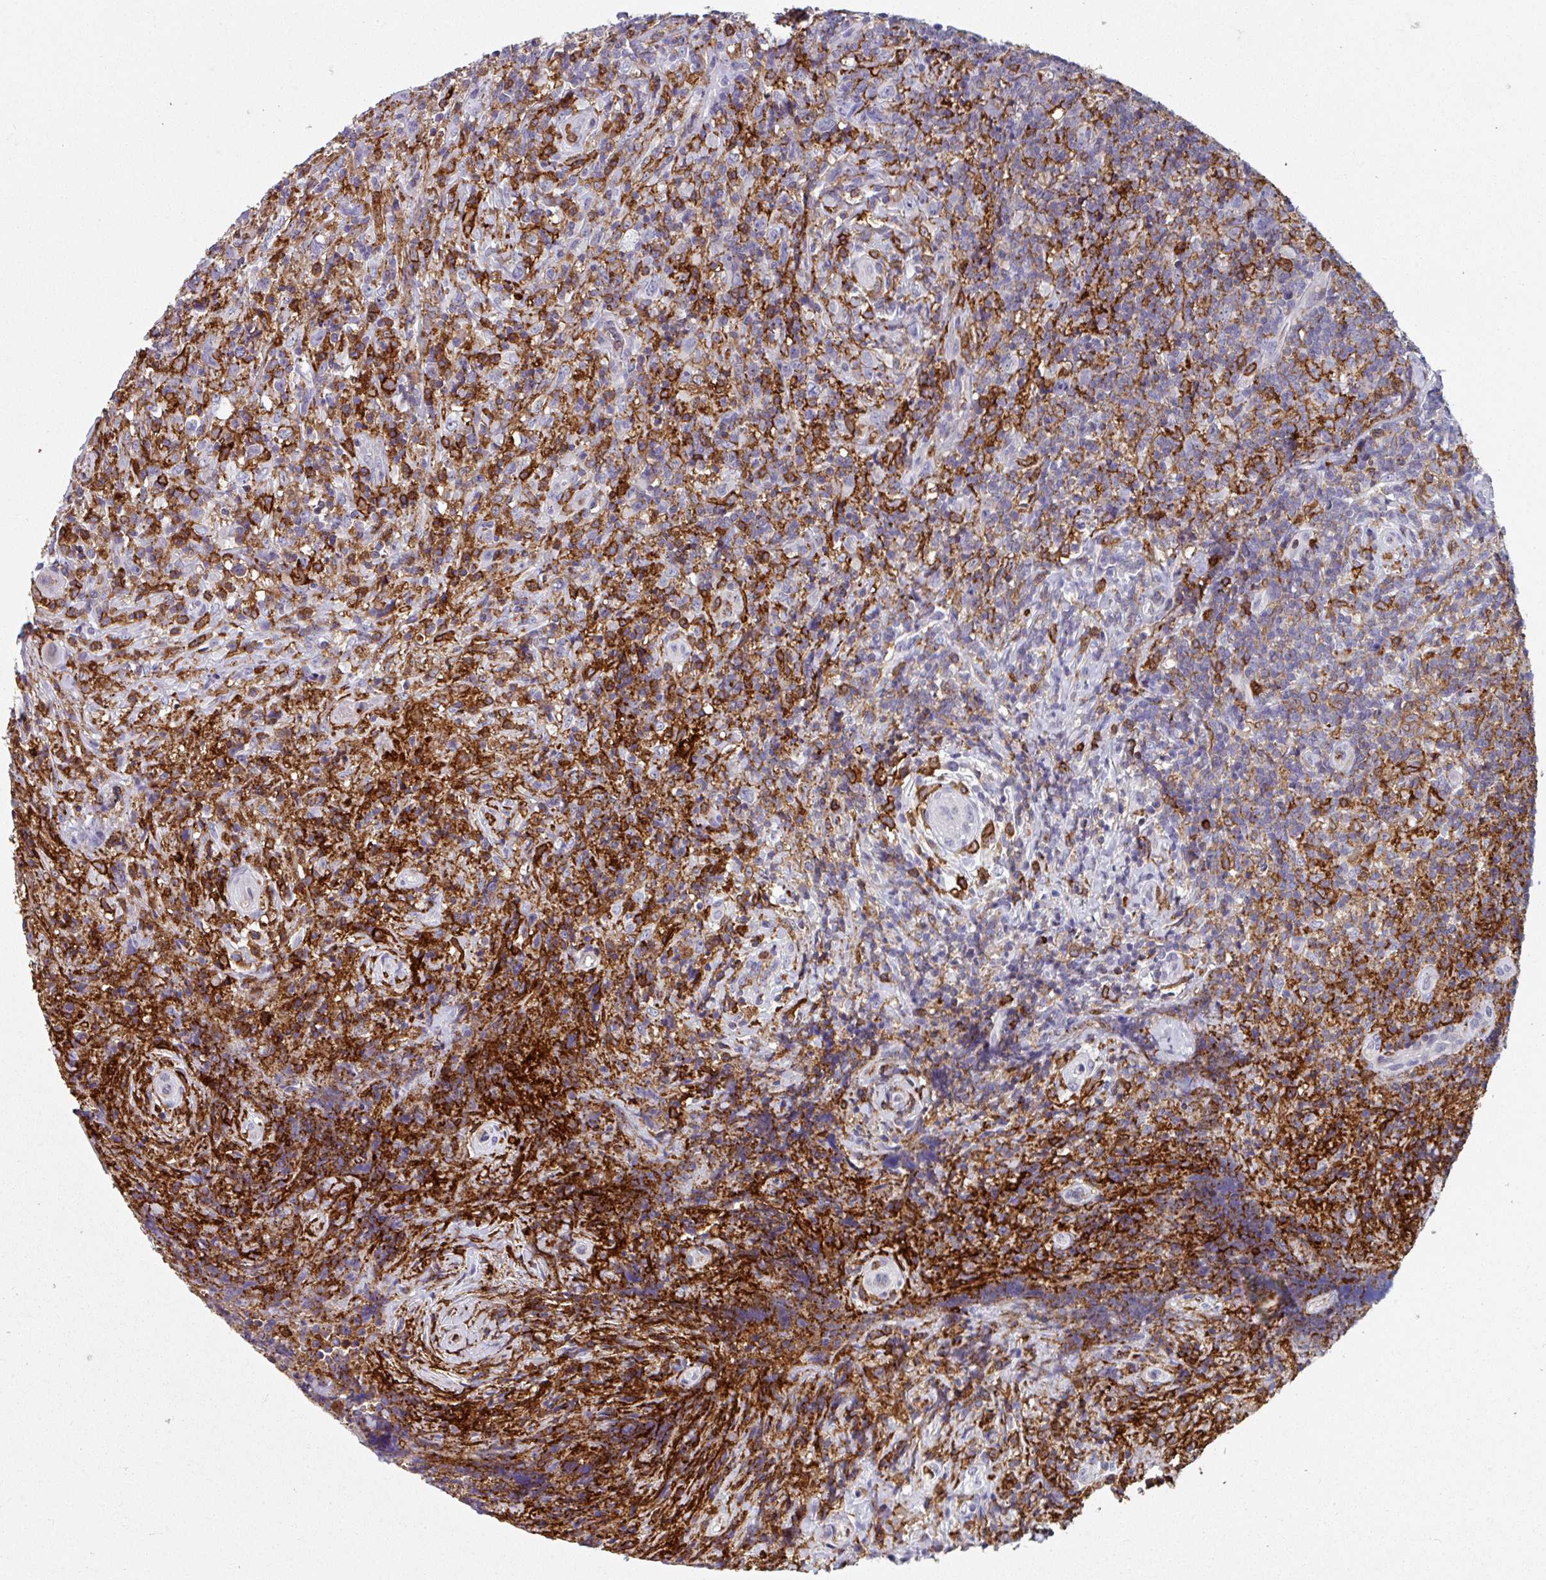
{"staining": {"intensity": "negative", "quantity": "none", "location": "none"}, "tissue": "lymphoma", "cell_type": "Tumor cells", "image_type": "cancer", "snomed": [{"axis": "morphology", "description": "Hodgkin's disease, NOS"}, {"axis": "topography", "description": "Lymph node"}], "caption": "Immunohistochemical staining of Hodgkin's disease shows no significant positivity in tumor cells.", "gene": "EXOSC5", "patient": {"sex": "female", "age": 18}}